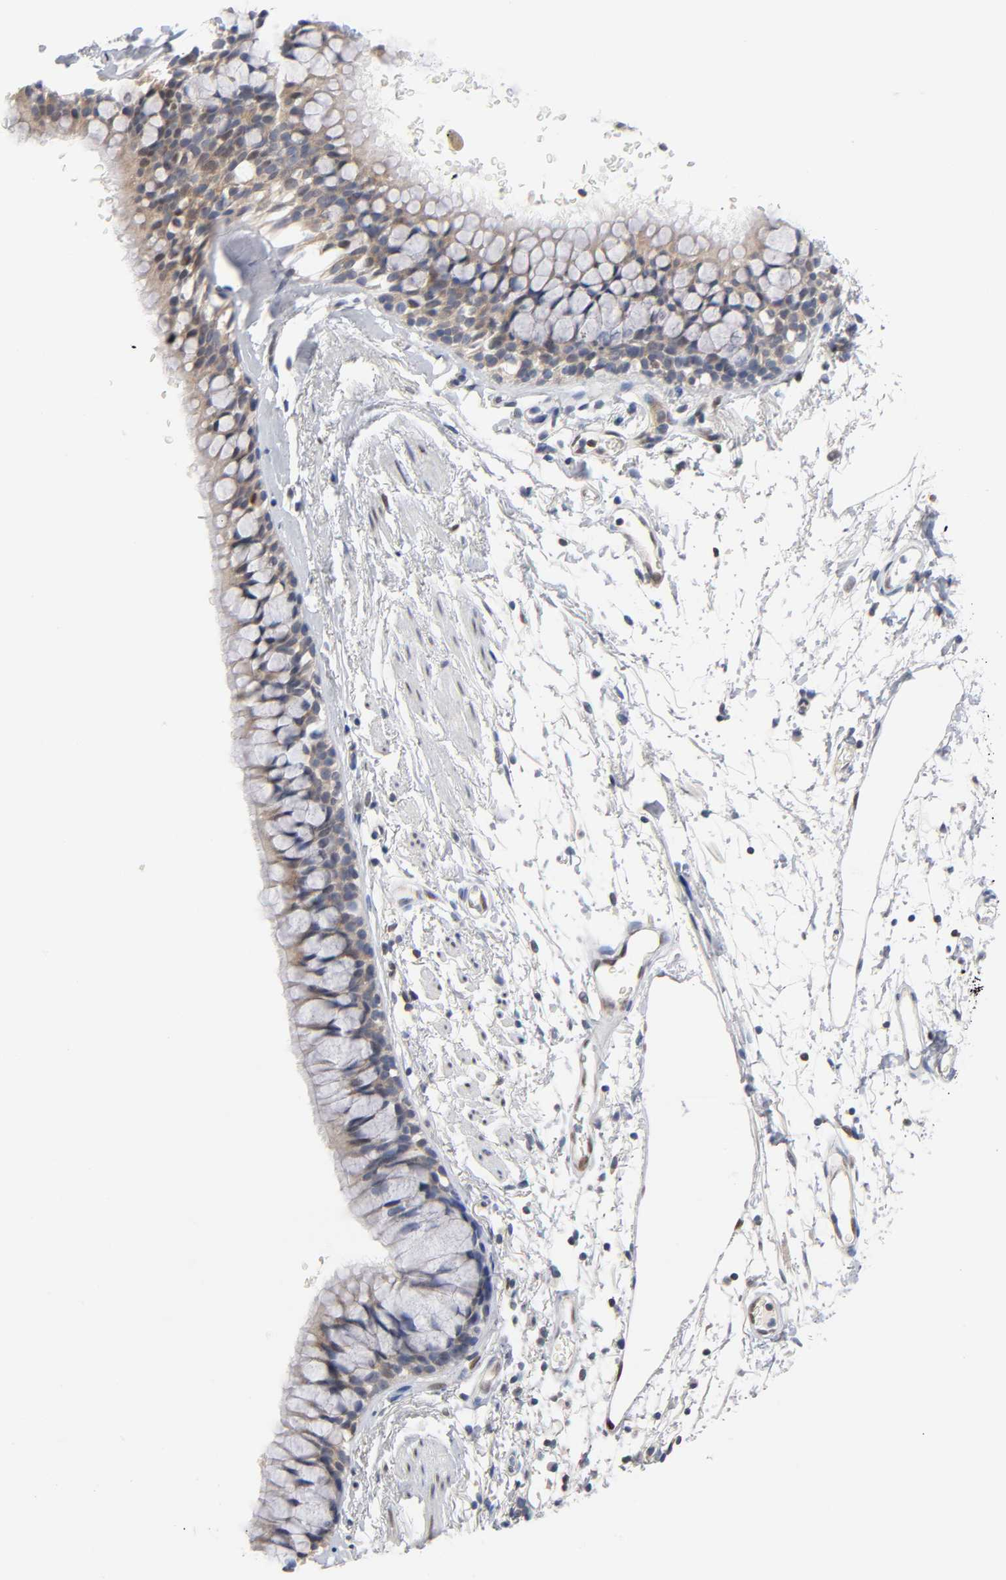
{"staining": {"intensity": "weak", "quantity": ">75%", "location": "cytoplasmic/membranous"}, "tissue": "bronchus", "cell_type": "Respiratory epithelial cells", "image_type": "normal", "snomed": [{"axis": "morphology", "description": "Normal tissue, NOS"}, {"axis": "topography", "description": "Bronchus"}], "caption": "IHC of benign bronchus reveals low levels of weak cytoplasmic/membranous expression in approximately >75% of respiratory epithelial cells.", "gene": "NFATC1", "patient": {"sex": "female", "age": 73}}